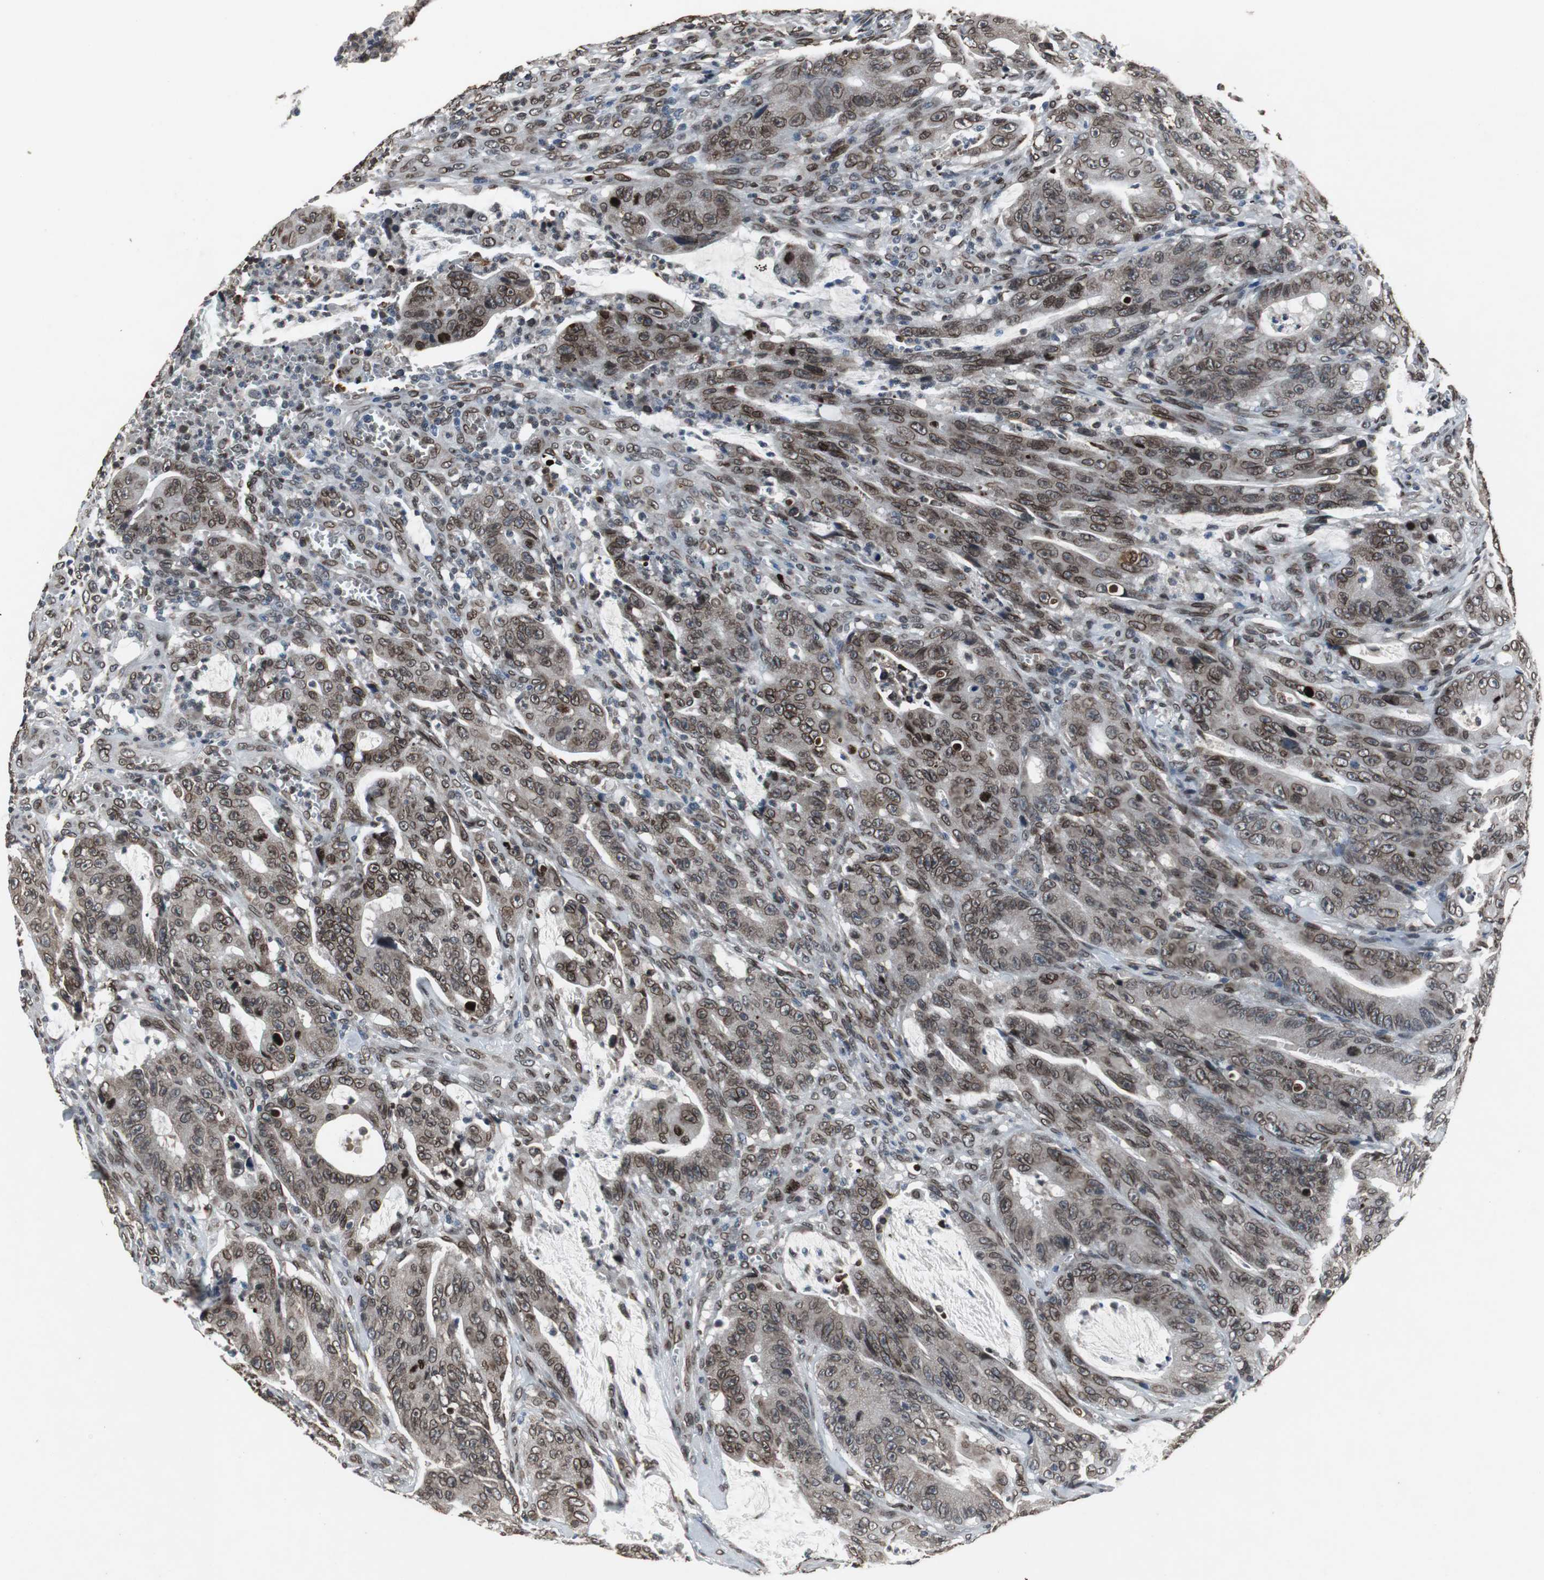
{"staining": {"intensity": "strong", "quantity": ">75%", "location": "cytoplasmic/membranous,nuclear"}, "tissue": "colorectal cancer", "cell_type": "Tumor cells", "image_type": "cancer", "snomed": [{"axis": "morphology", "description": "Adenocarcinoma, NOS"}, {"axis": "topography", "description": "Colon"}], "caption": "Colorectal cancer stained with a protein marker reveals strong staining in tumor cells.", "gene": "LMNA", "patient": {"sex": "male", "age": 45}}